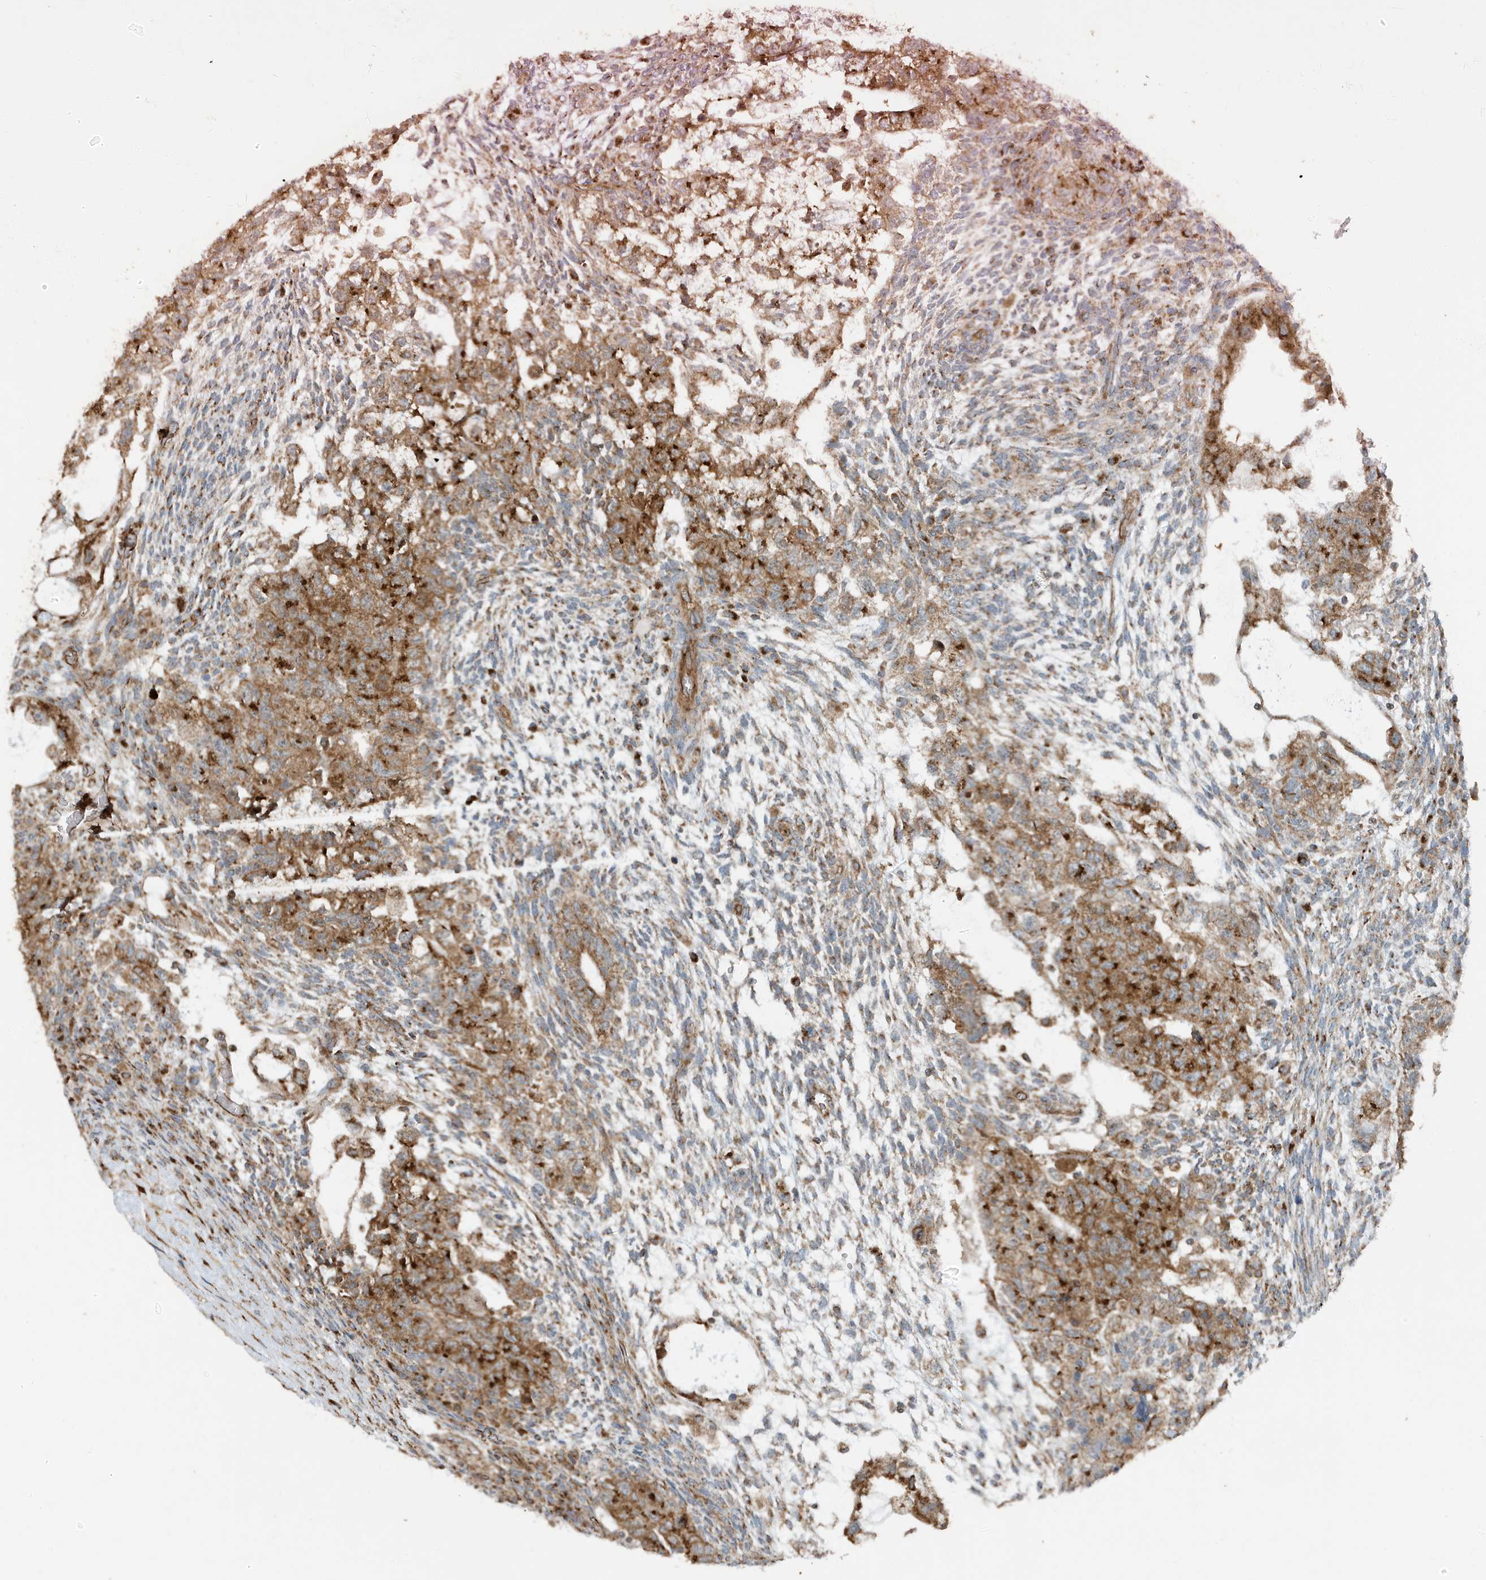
{"staining": {"intensity": "moderate", "quantity": ">75%", "location": "cytoplasmic/membranous"}, "tissue": "testis cancer", "cell_type": "Tumor cells", "image_type": "cancer", "snomed": [{"axis": "morphology", "description": "Normal tissue, NOS"}, {"axis": "morphology", "description": "Carcinoma, Embryonal, NOS"}, {"axis": "topography", "description": "Testis"}], "caption": "Protein analysis of testis cancer tissue shows moderate cytoplasmic/membranous expression in approximately >75% of tumor cells. Immunohistochemistry (ihc) stains the protein of interest in brown and the nuclei are stained blue.", "gene": "GOLGA4", "patient": {"sex": "male", "age": 36}}